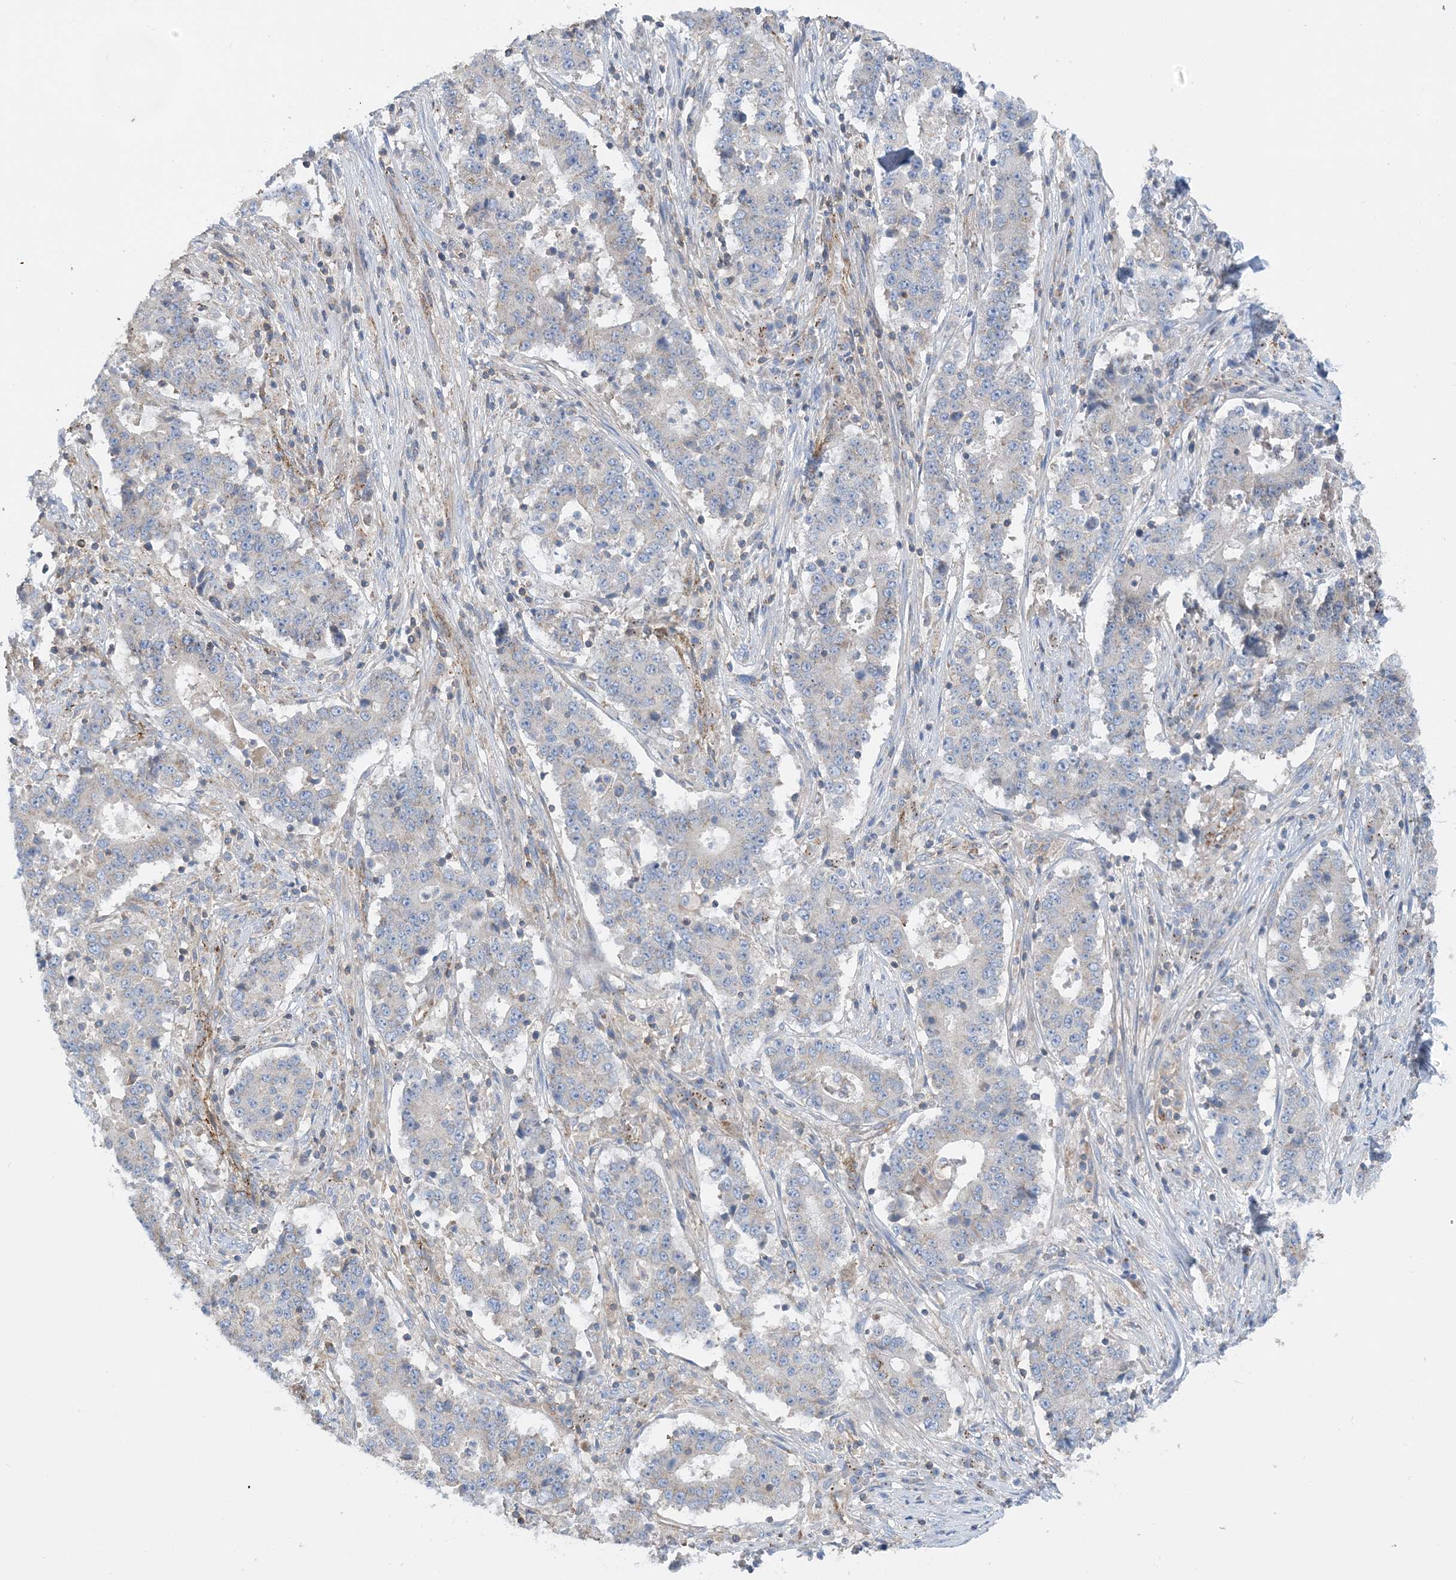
{"staining": {"intensity": "negative", "quantity": "none", "location": "none"}, "tissue": "stomach cancer", "cell_type": "Tumor cells", "image_type": "cancer", "snomed": [{"axis": "morphology", "description": "Adenocarcinoma, NOS"}, {"axis": "topography", "description": "Stomach"}], "caption": "Micrograph shows no protein expression in tumor cells of adenocarcinoma (stomach) tissue. (Stains: DAB (3,3'-diaminobenzidine) immunohistochemistry with hematoxylin counter stain, Microscopy: brightfield microscopy at high magnification).", "gene": "CALHM5", "patient": {"sex": "male", "age": 59}}